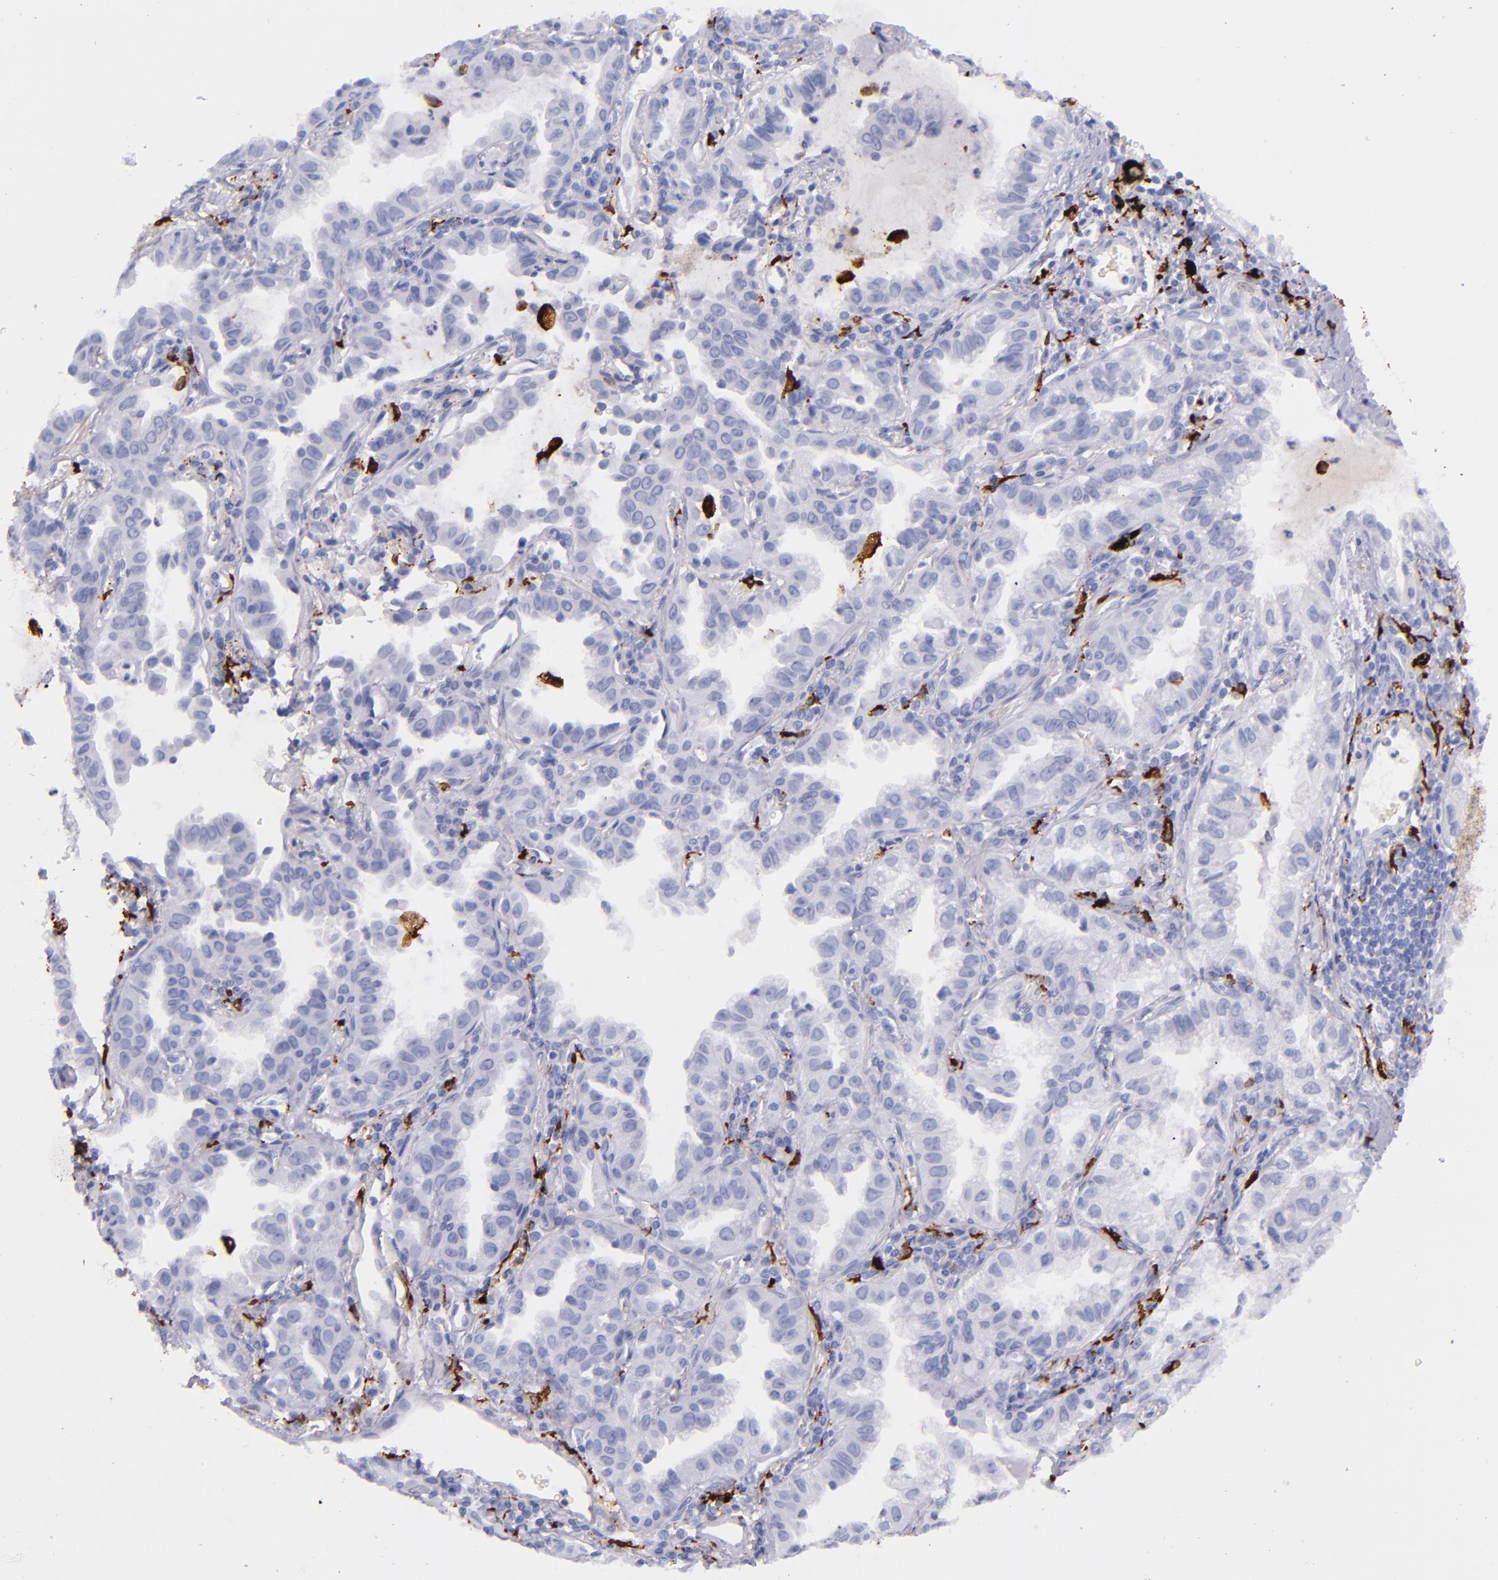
{"staining": {"intensity": "negative", "quantity": "none", "location": "none"}, "tissue": "lung cancer", "cell_type": "Tumor cells", "image_type": "cancer", "snomed": [{"axis": "morphology", "description": "Adenocarcinoma, NOS"}, {"axis": "topography", "description": "Lung"}], "caption": "This is a photomicrograph of immunohistochemistry (IHC) staining of lung adenocarcinoma, which shows no staining in tumor cells. (Brightfield microscopy of DAB (3,3'-diaminobenzidine) IHC at high magnification).", "gene": "CD163", "patient": {"sex": "female", "age": 50}}